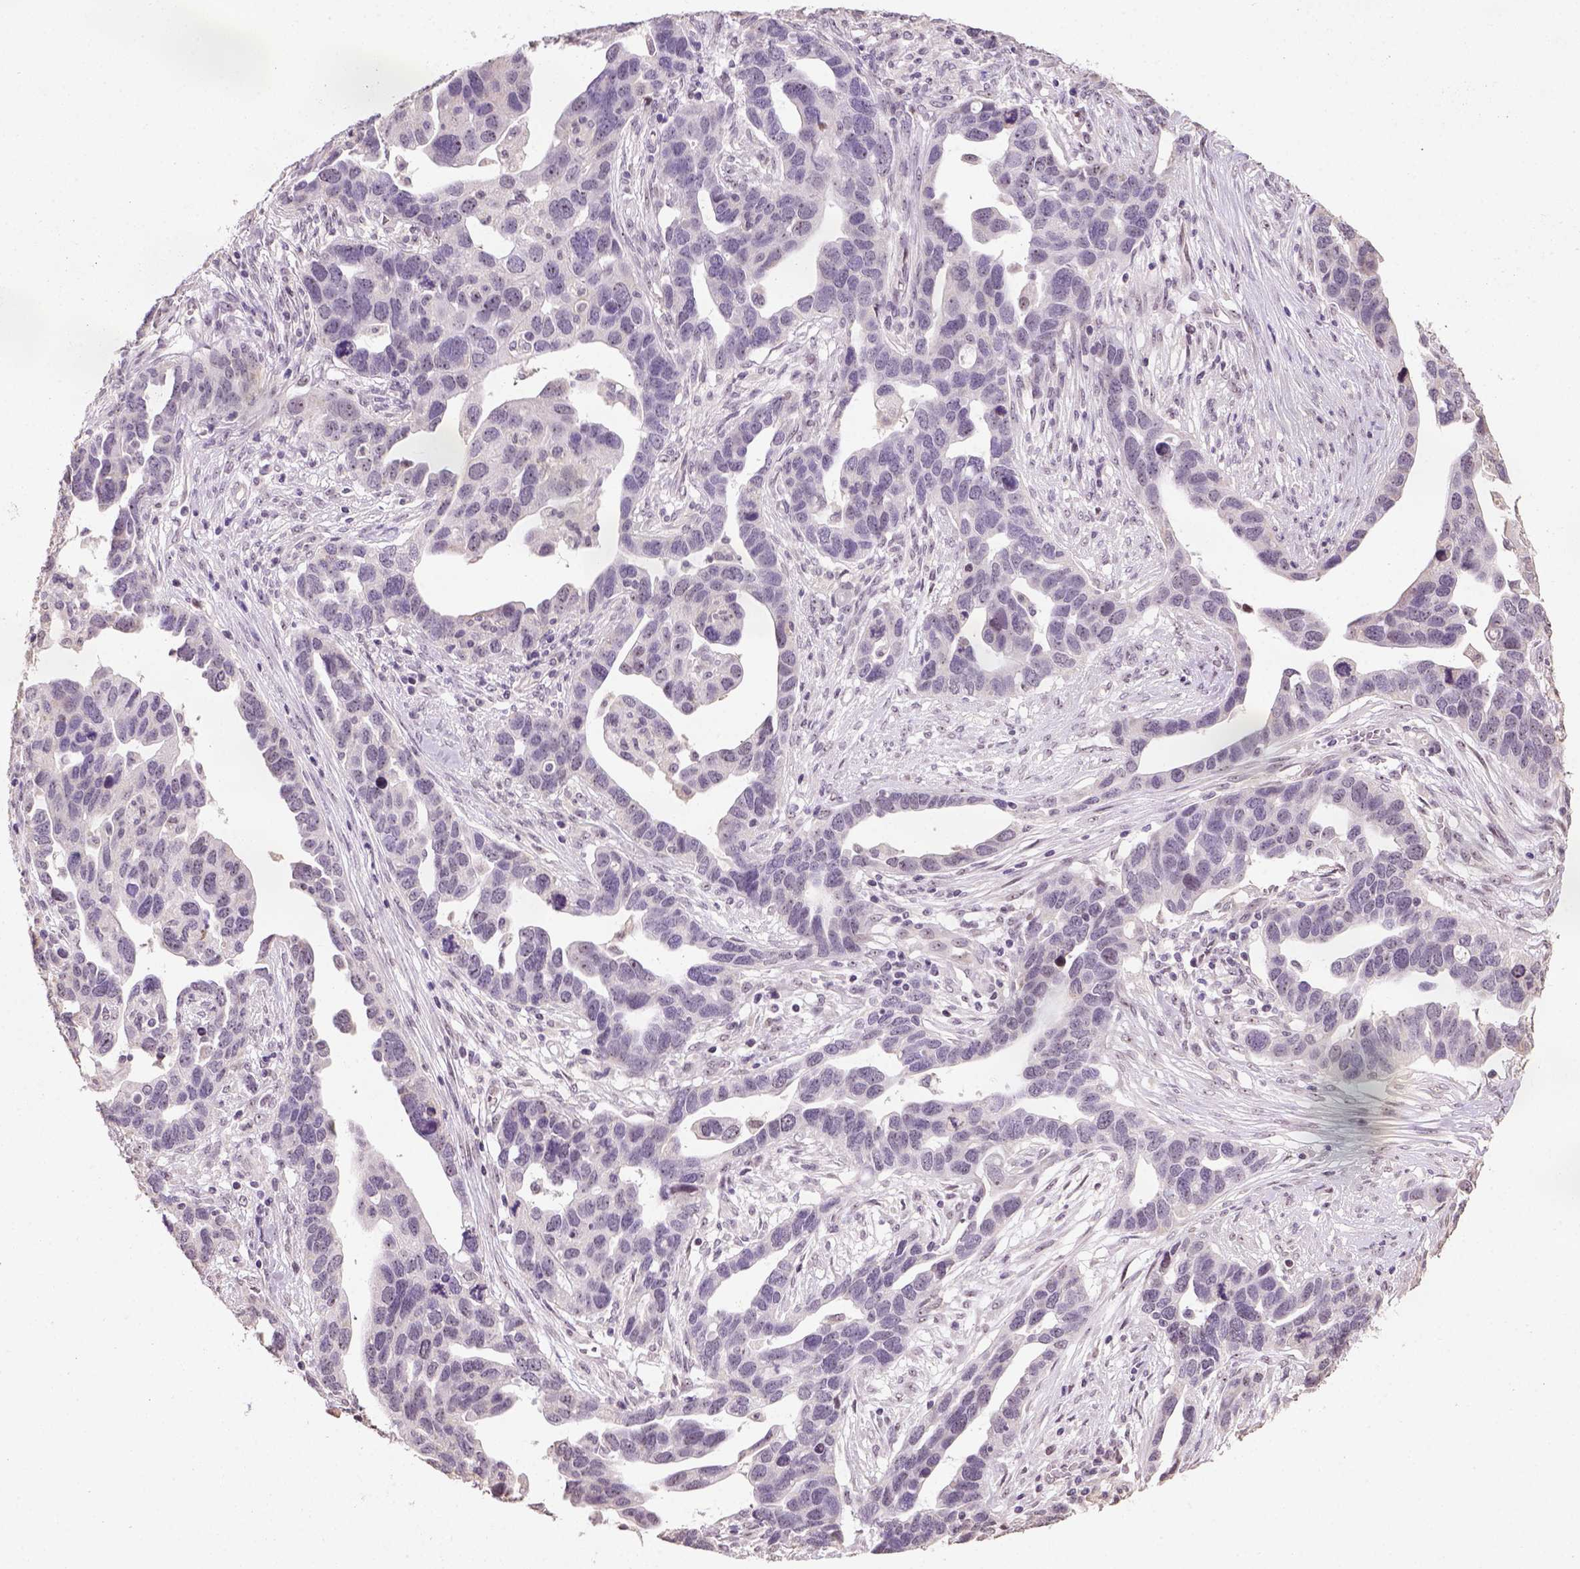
{"staining": {"intensity": "negative", "quantity": "none", "location": "none"}, "tissue": "ovarian cancer", "cell_type": "Tumor cells", "image_type": "cancer", "snomed": [{"axis": "morphology", "description": "Cystadenocarcinoma, serous, NOS"}, {"axis": "topography", "description": "Ovary"}], "caption": "Immunohistochemistry micrograph of human serous cystadenocarcinoma (ovarian) stained for a protein (brown), which displays no positivity in tumor cells.", "gene": "DDX50", "patient": {"sex": "female", "age": 54}}